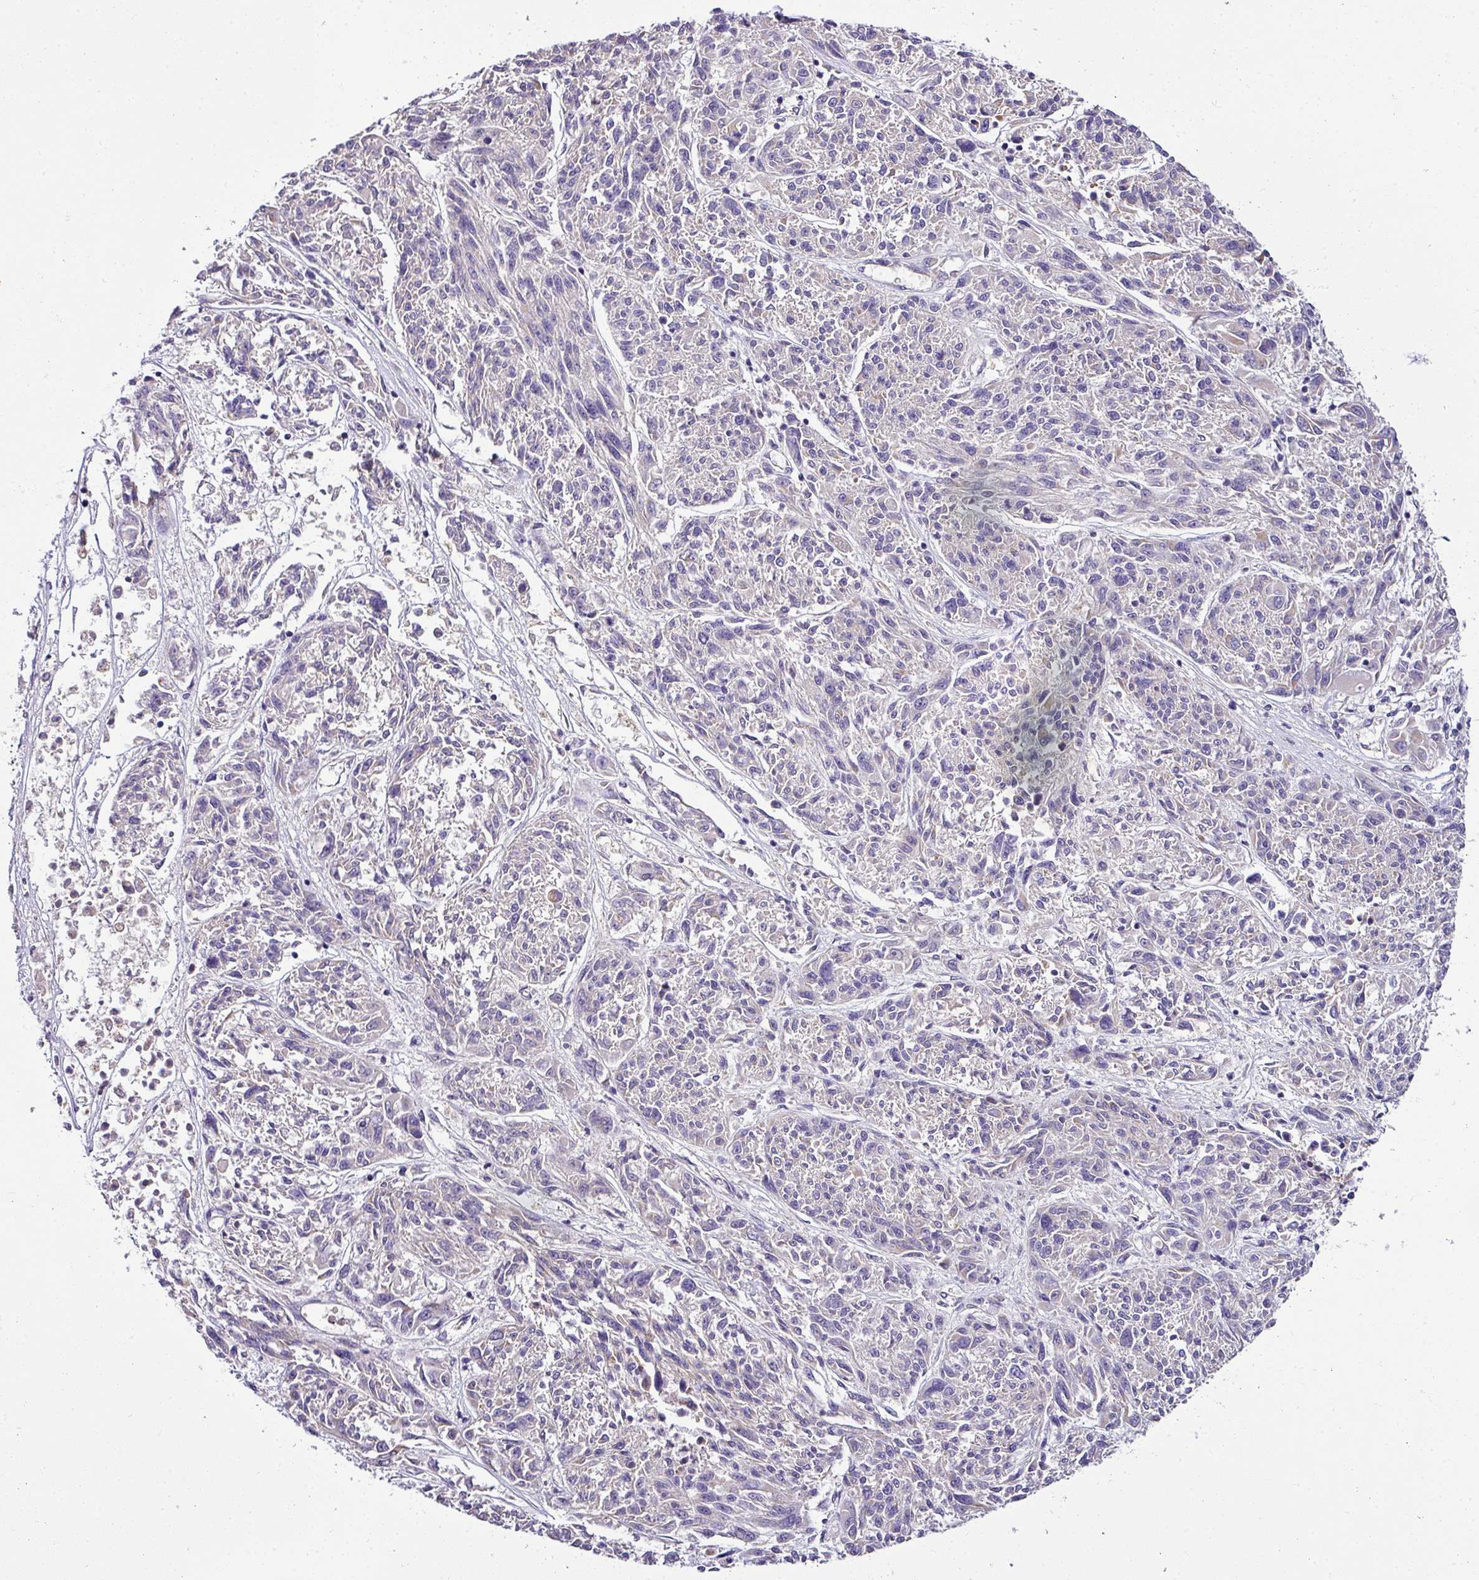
{"staining": {"intensity": "negative", "quantity": "none", "location": "none"}, "tissue": "melanoma", "cell_type": "Tumor cells", "image_type": "cancer", "snomed": [{"axis": "morphology", "description": "Malignant melanoma, NOS"}, {"axis": "topography", "description": "Skin"}], "caption": "IHC image of melanoma stained for a protein (brown), which displays no expression in tumor cells. Brightfield microscopy of IHC stained with DAB (3,3'-diaminobenzidine) (brown) and hematoxylin (blue), captured at high magnification.", "gene": "NAPSA", "patient": {"sex": "male", "age": 53}}